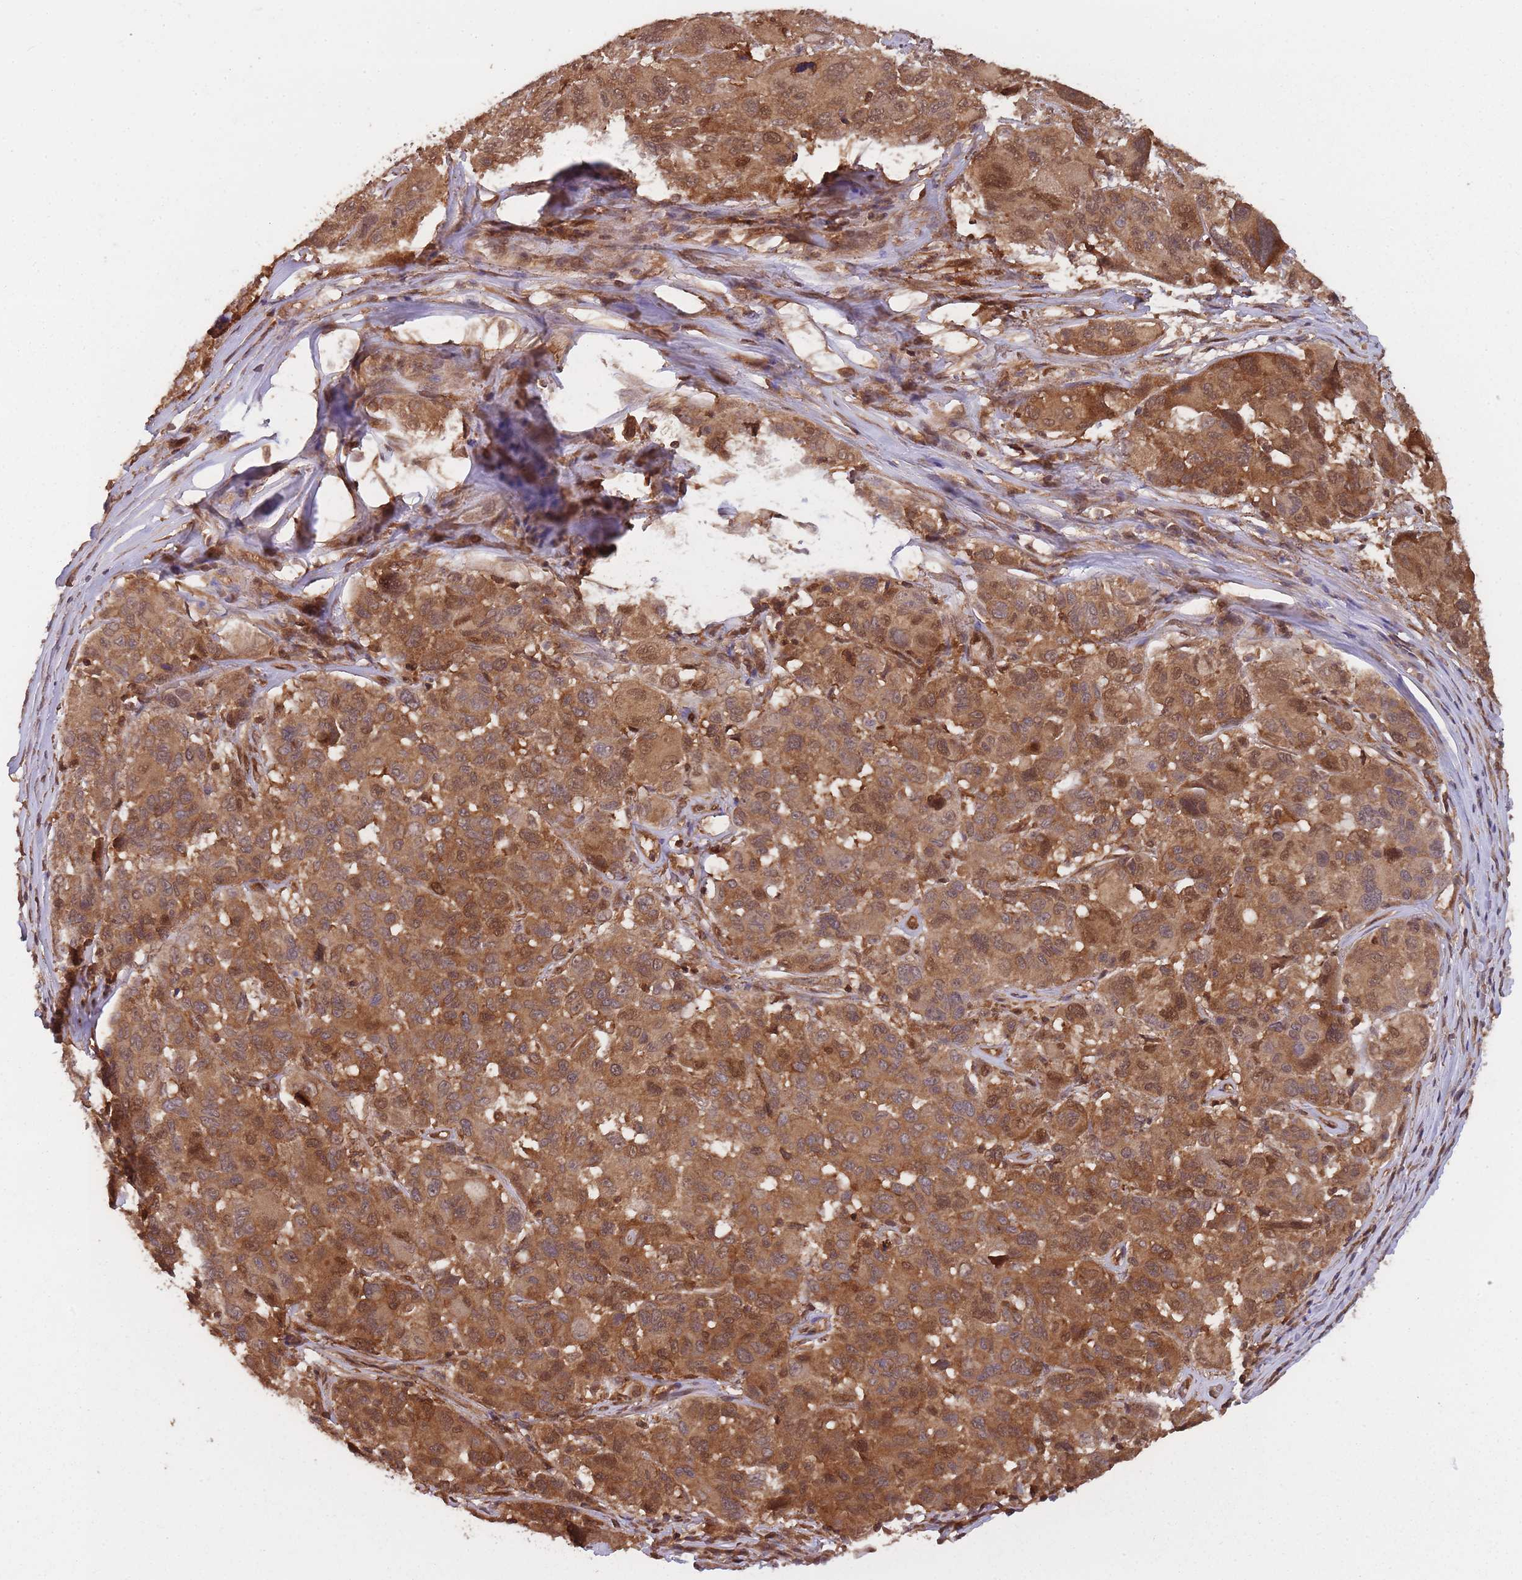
{"staining": {"intensity": "moderate", "quantity": ">75%", "location": "cytoplasmic/membranous,nuclear"}, "tissue": "melanoma", "cell_type": "Tumor cells", "image_type": "cancer", "snomed": [{"axis": "morphology", "description": "Malignant melanoma, NOS"}, {"axis": "topography", "description": "Skin"}], "caption": "A high-resolution image shows immunohistochemistry staining of melanoma, which exhibits moderate cytoplasmic/membranous and nuclear expression in approximately >75% of tumor cells.", "gene": "PPP6R3", "patient": {"sex": "female", "age": 66}}